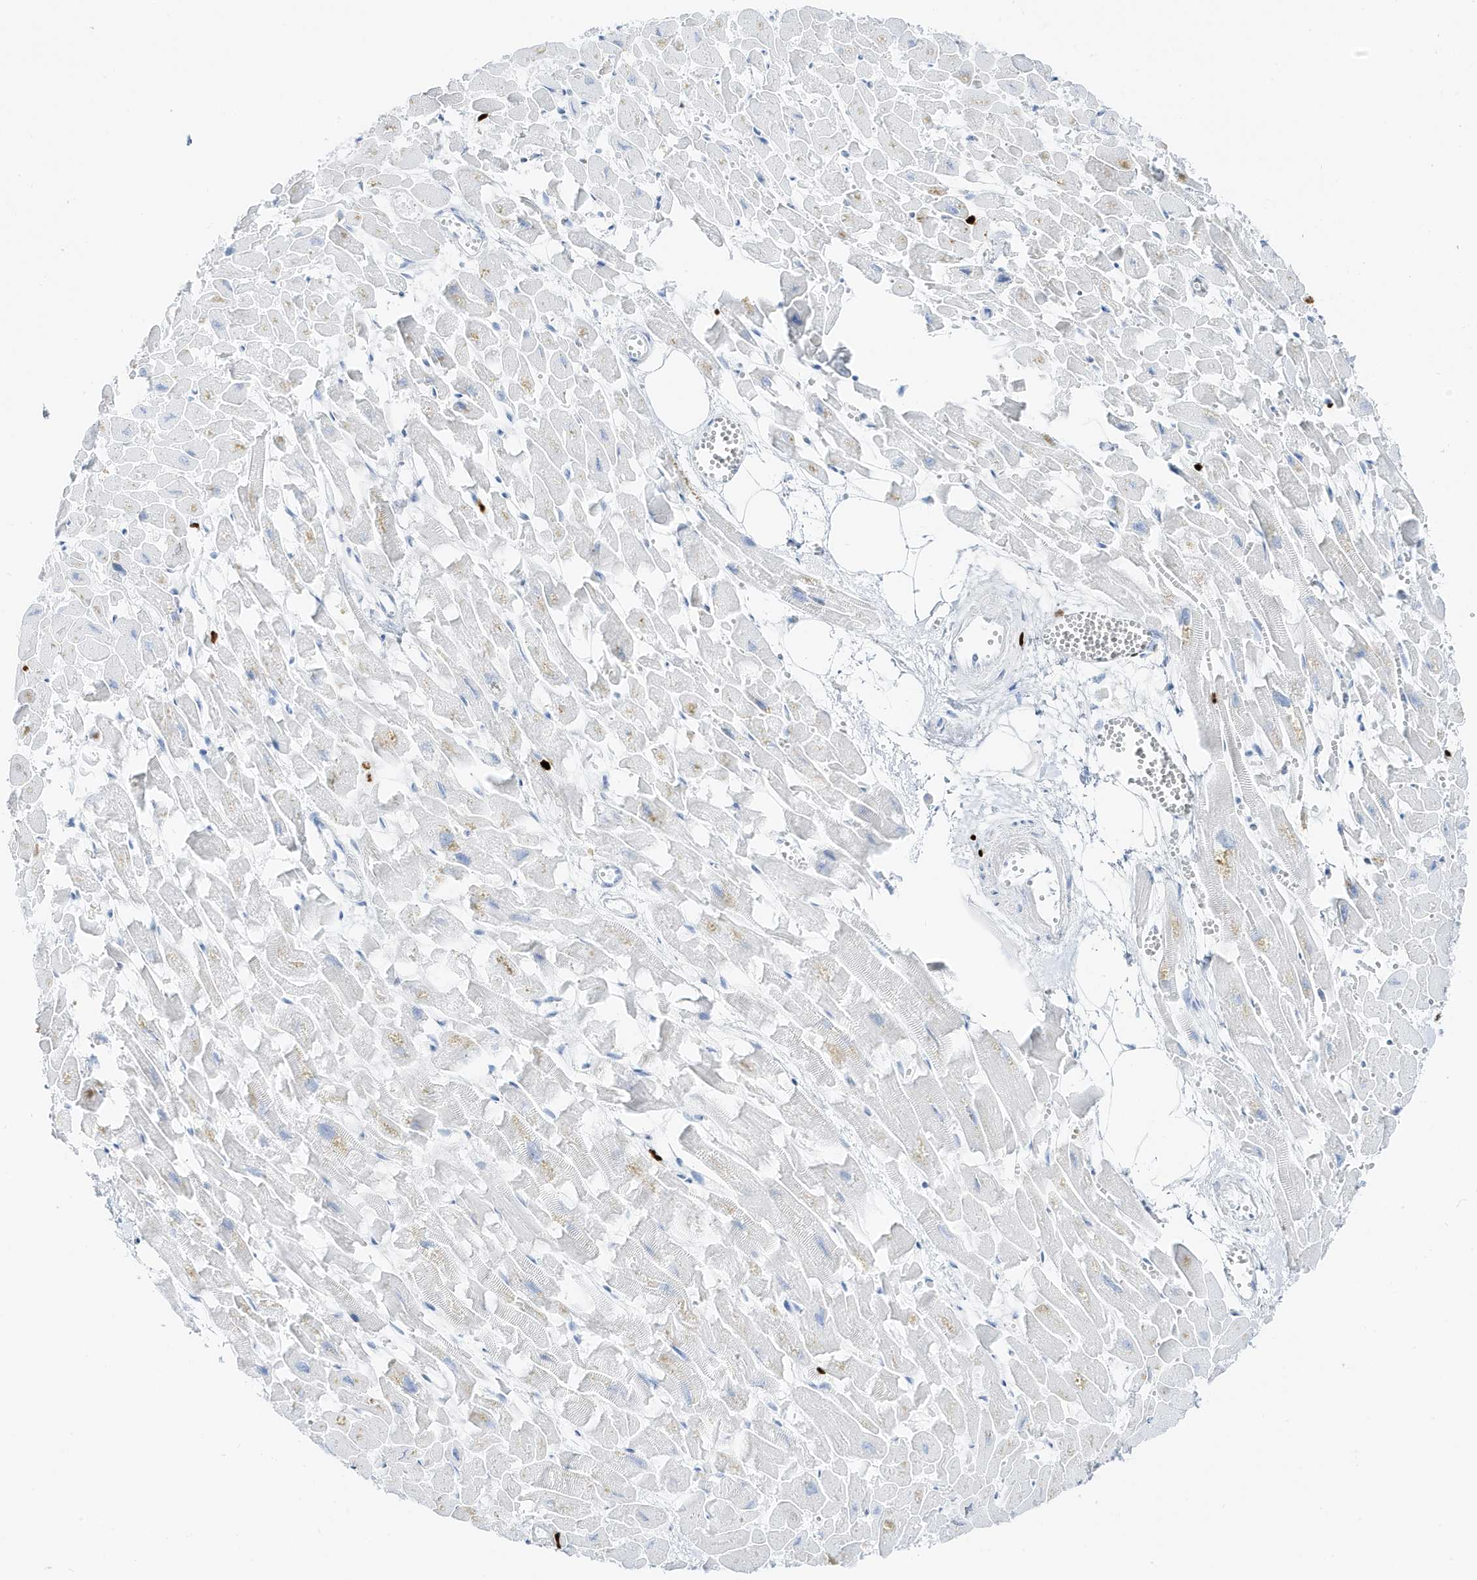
{"staining": {"intensity": "negative", "quantity": "none", "location": "none"}, "tissue": "heart muscle", "cell_type": "Cardiomyocytes", "image_type": "normal", "snomed": [{"axis": "morphology", "description": "Normal tissue, NOS"}, {"axis": "topography", "description": "Heart"}], "caption": "IHC of unremarkable human heart muscle exhibits no positivity in cardiomyocytes. The staining is performed using DAB (3,3'-diaminobenzidine) brown chromogen with nuclei counter-stained in using hematoxylin.", "gene": "MNDA", "patient": {"sex": "female", "age": 64}}